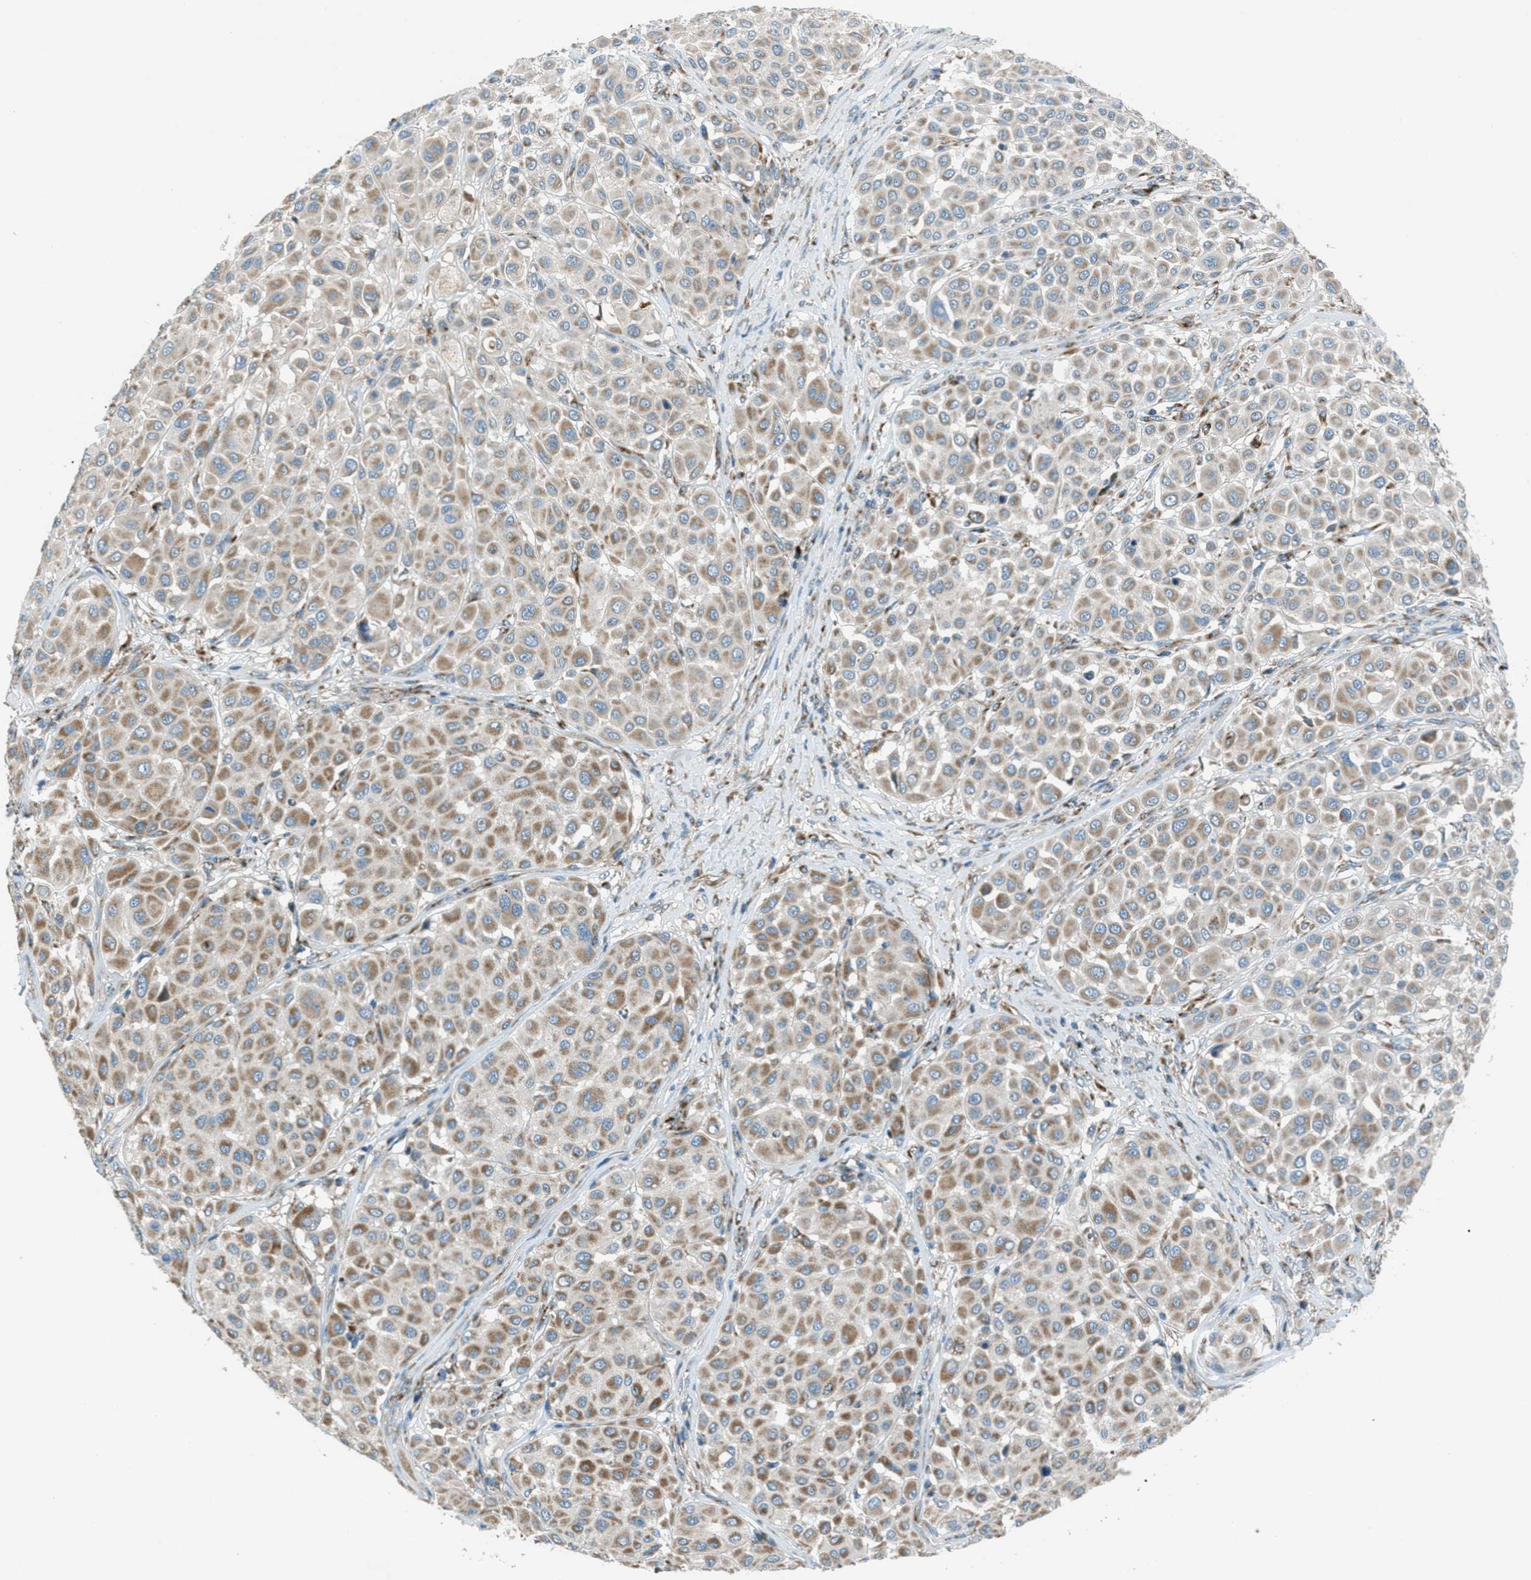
{"staining": {"intensity": "moderate", "quantity": ">75%", "location": "cytoplasmic/membranous"}, "tissue": "melanoma", "cell_type": "Tumor cells", "image_type": "cancer", "snomed": [{"axis": "morphology", "description": "Malignant melanoma, Metastatic site"}, {"axis": "topography", "description": "Soft tissue"}], "caption": "Malignant melanoma (metastatic site) stained with a brown dye exhibits moderate cytoplasmic/membranous positive expression in approximately >75% of tumor cells.", "gene": "BCKDK", "patient": {"sex": "male", "age": 41}}